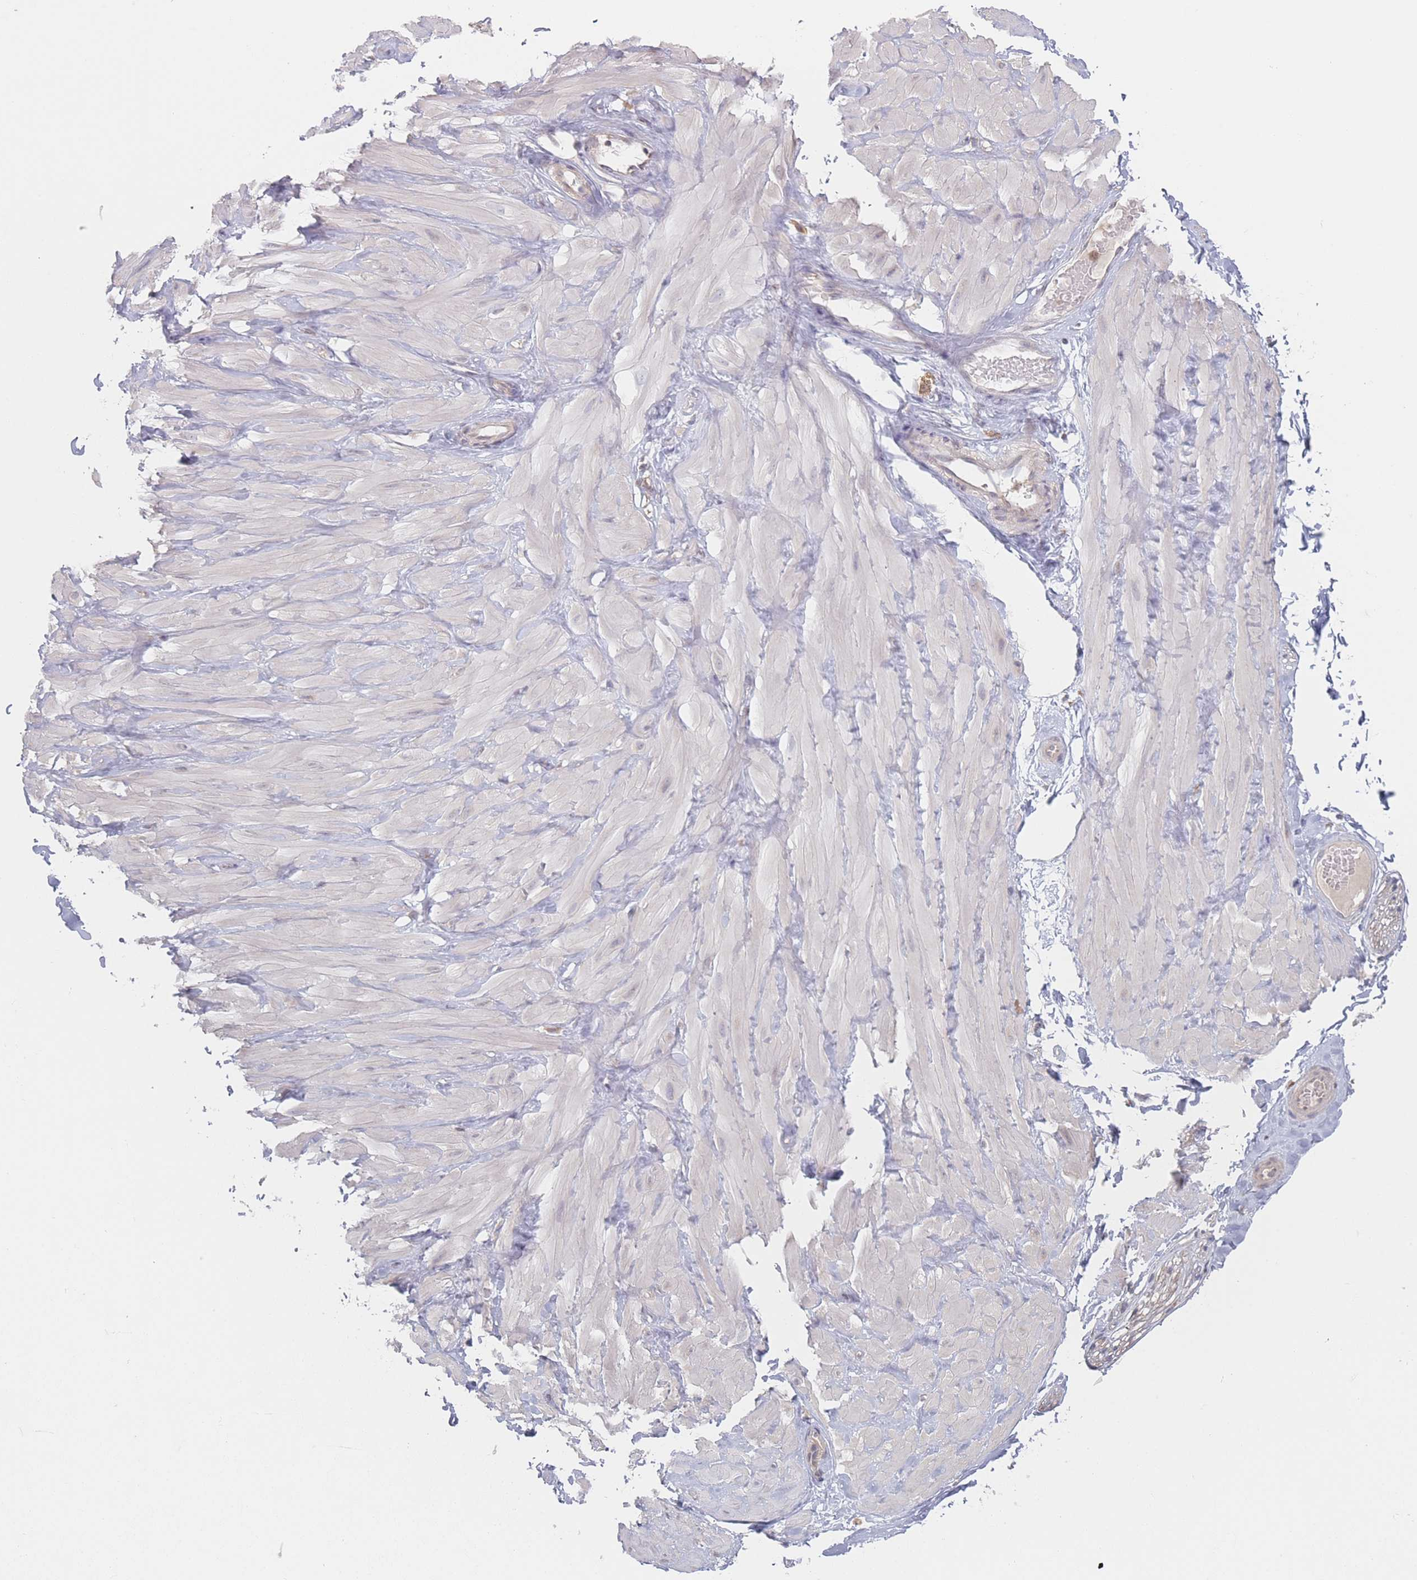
{"staining": {"intensity": "negative", "quantity": "none", "location": "none"}, "tissue": "adipose tissue", "cell_type": "Adipocytes", "image_type": "normal", "snomed": [{"axis": "morphology", "description": "Normal tissue, NOS"}, {"axis": "topography", "description": "Adipose tissue"}, {"axis": "topography", "description": "Vascular tissue"}, {"axis": "topography", "description": "Peripheral nerve tissue"}], "caption": "Immunohistochemical staining of benign adipose tissue demonstrates no significant positivity in adipocytes.", "gene": "PPM1A", "patient": {"sex": "male", "age": 25}}